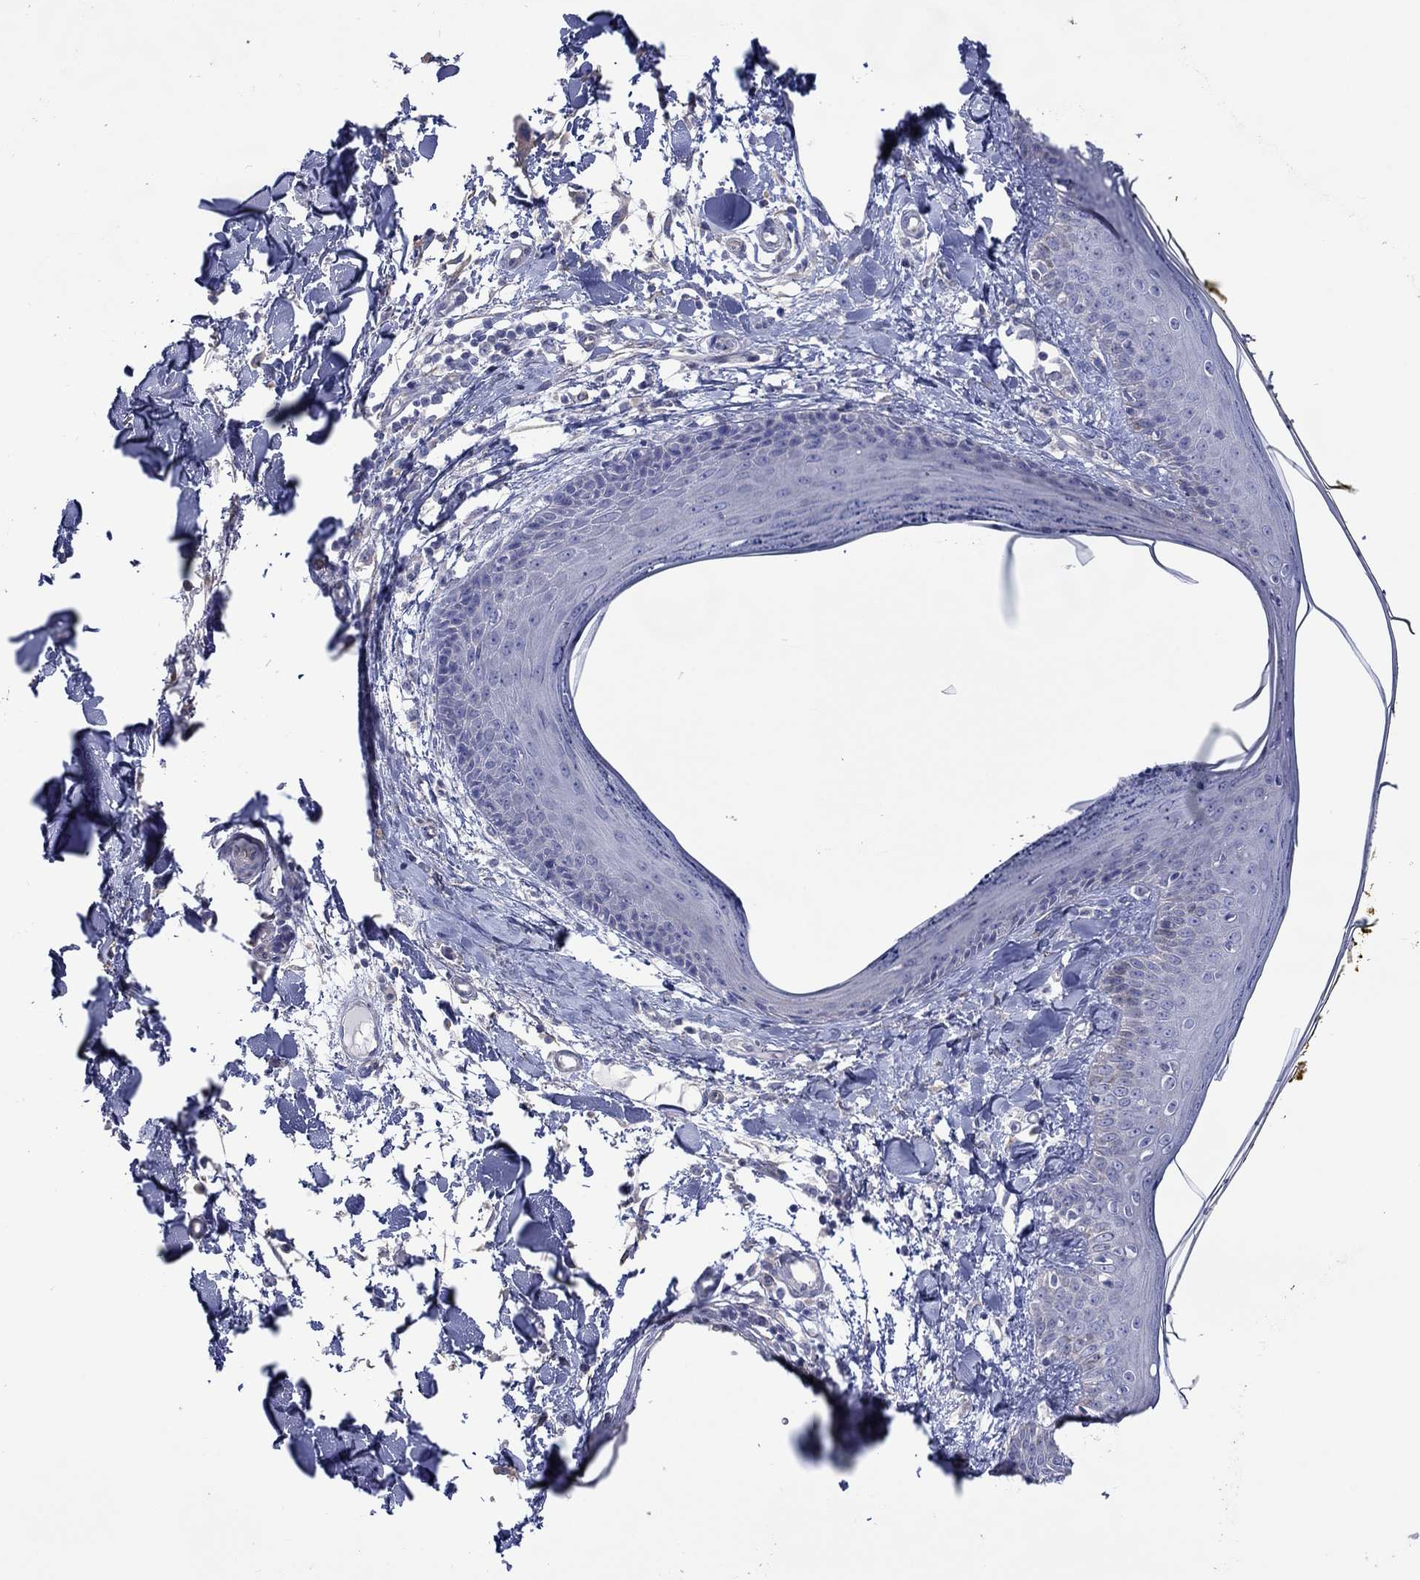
{"staining": {"intensity": "negative", "quantity": "none", "location": "none"}, "tissue": "skin", "cell_type": "Fibroblasts", "image_type": "normal", "snomed": [{"axis": "morphology", "description": "Normal tissue, NOS"}, {"axis": "topography", "description": "Skin"}], "caption": "A high-resolution histopathology image shows immunohistochemistry staining of normal skin, which demonstrates no significant staining in fibroblasts. (DAB (3,3'-diaminobenzidine) immunohistochemistry (IHC) with hematoxylin counter stain).", "gene": "TPRN", "patient": {"sex": "male", "age": 76}}